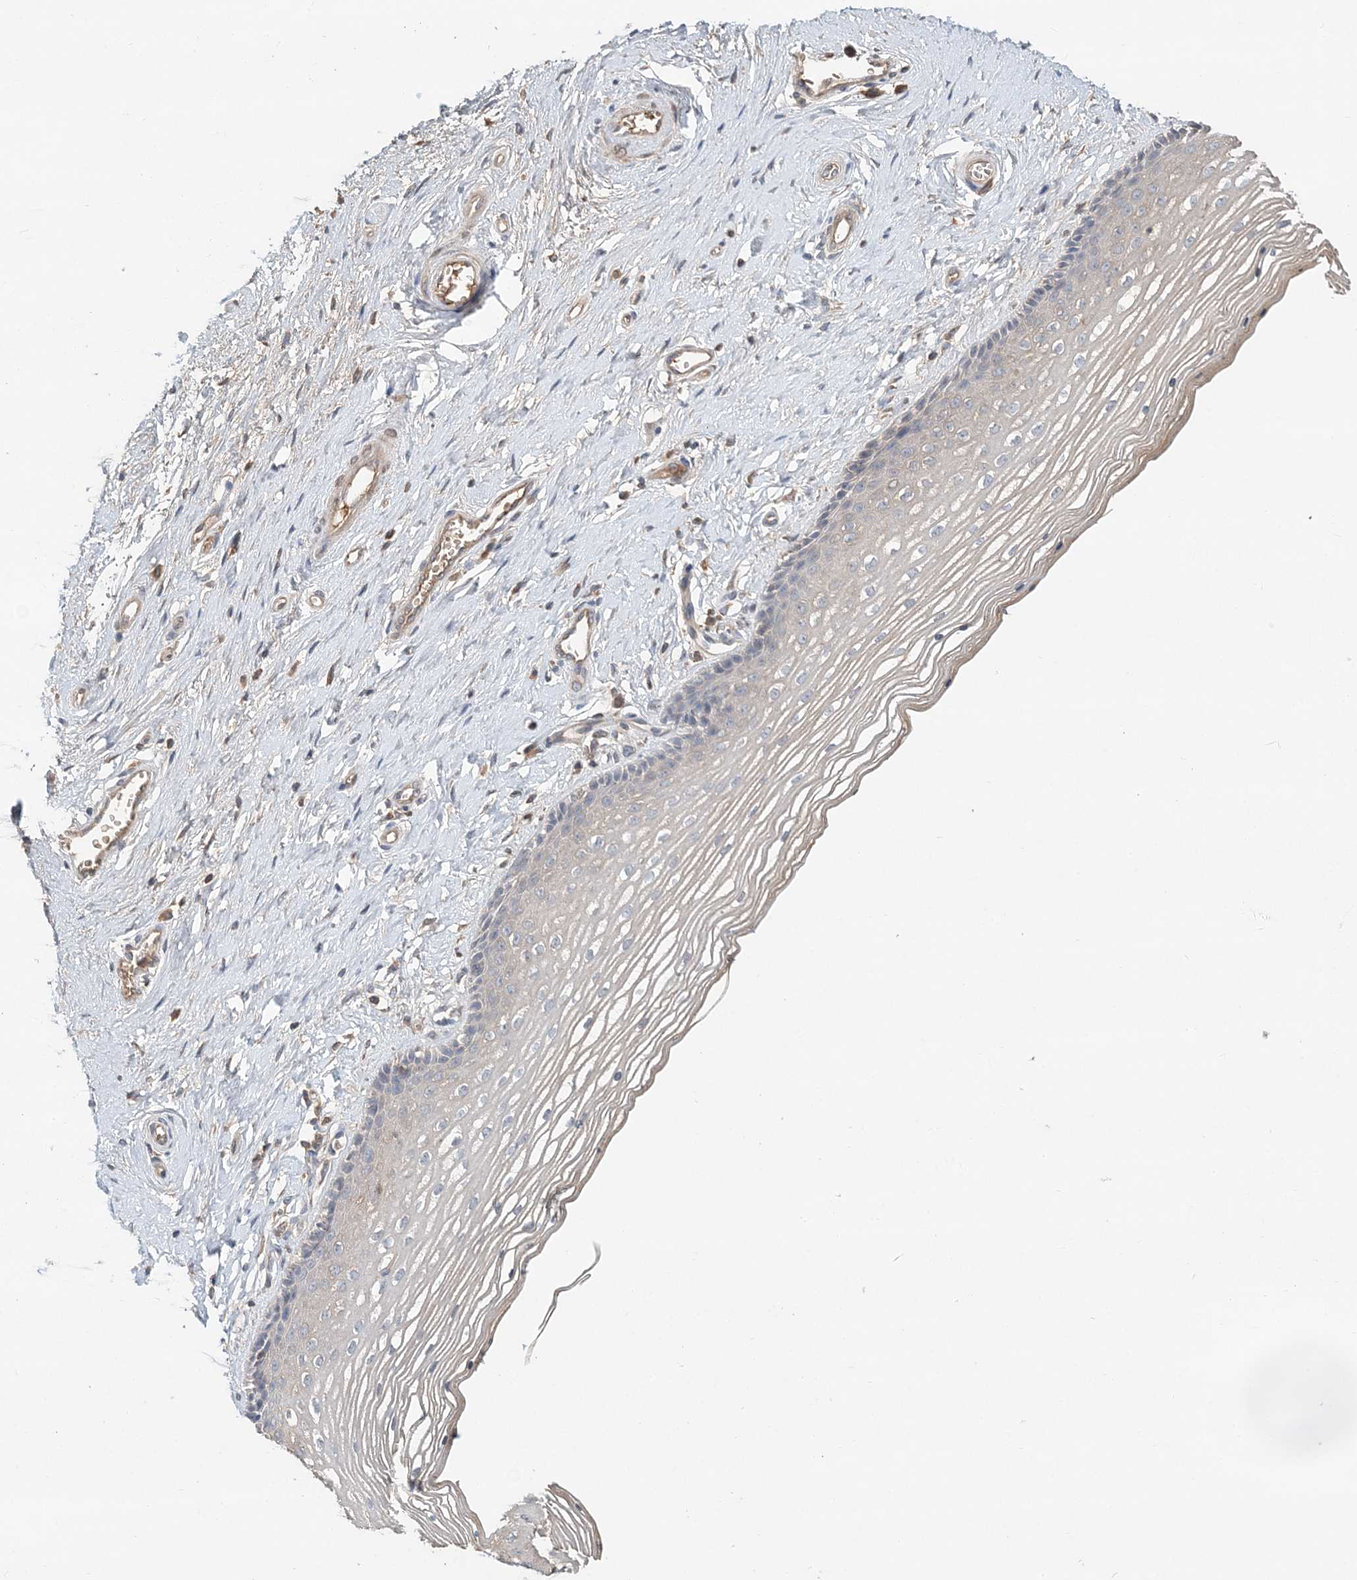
{"staining": {"intensity": "negative", "quantity": "none", "location": "none"}, "tissue": "vagina", "cell_type": "Squamous epithelial cells", "image_type": "normal", "snomed": [{"axis": "morphology", "description": "Normal tissue, NOS"}, {"axis": "topography", "description": "Vagina"}], "caption": "Immunohistochemistry (IHC) of normal human vagina shows no staining in squamous epithelial cells. (DAB (3,3'-diaminobenzidine) immunohistochemistry (IHC), high magnification).", "gene": "SYCP3", "patient": {"sex": "female", "age": 46}}